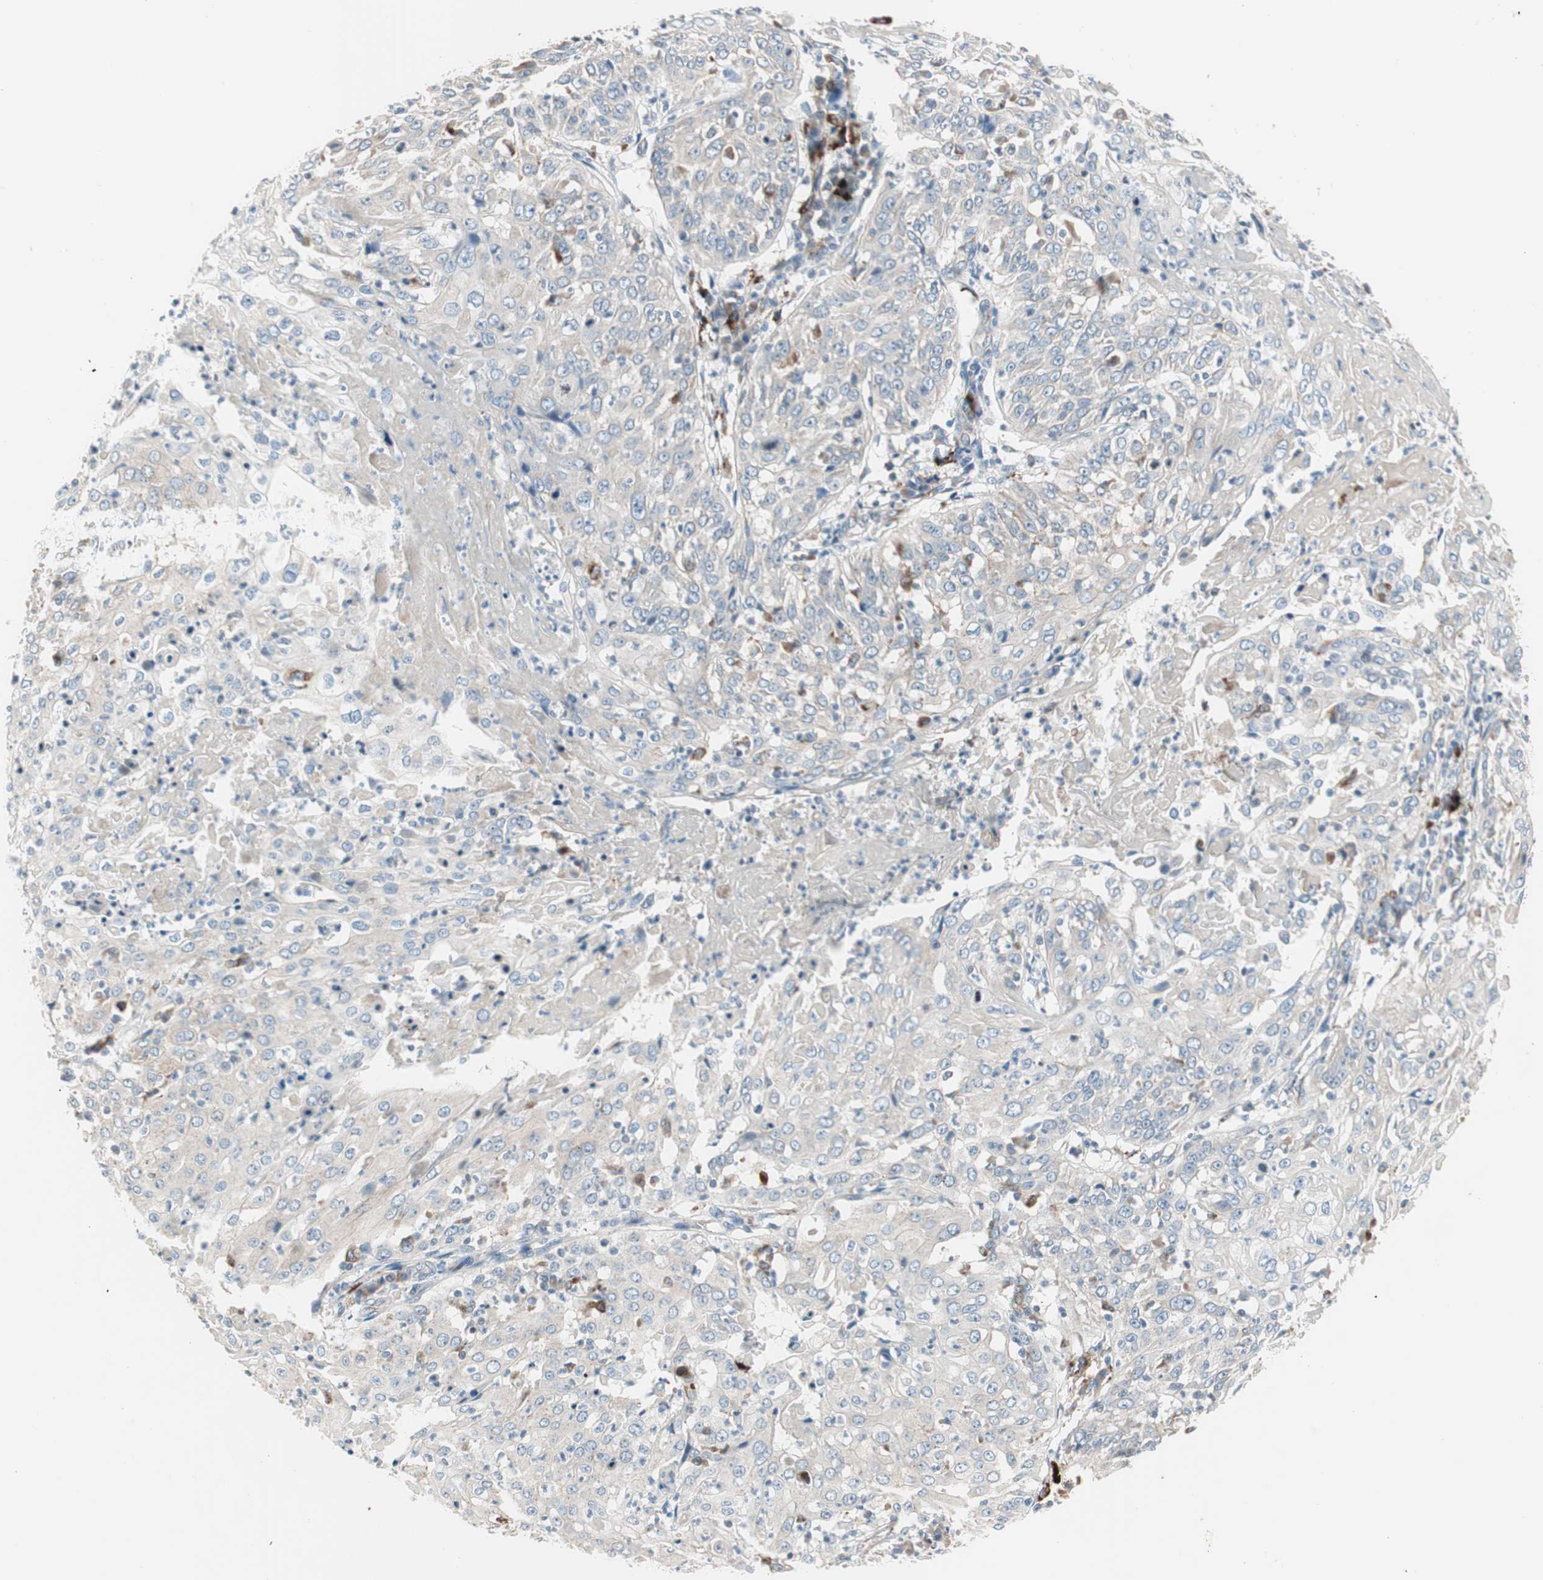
{"staining": {"intensity": "negative", "quantity": "none", "location": "none"}, "tissue": "cervical cancer", "cell_type": "Tumor cells", "image_type": "cancer", "snomed": [{"axis": "morphology", "description": "Squamous cell carcinoma, NOS"}, {"axis": "topography", "description": "Cervix"}], "caption": "This image is of cervical cancer stained with immunohistochemistry to label a protein in brown with the nuclei are counter-stained blue. There is no expression in tumor cells.", "gene": "FGFR4", "patient": {"sex": "female", "age": 39}}